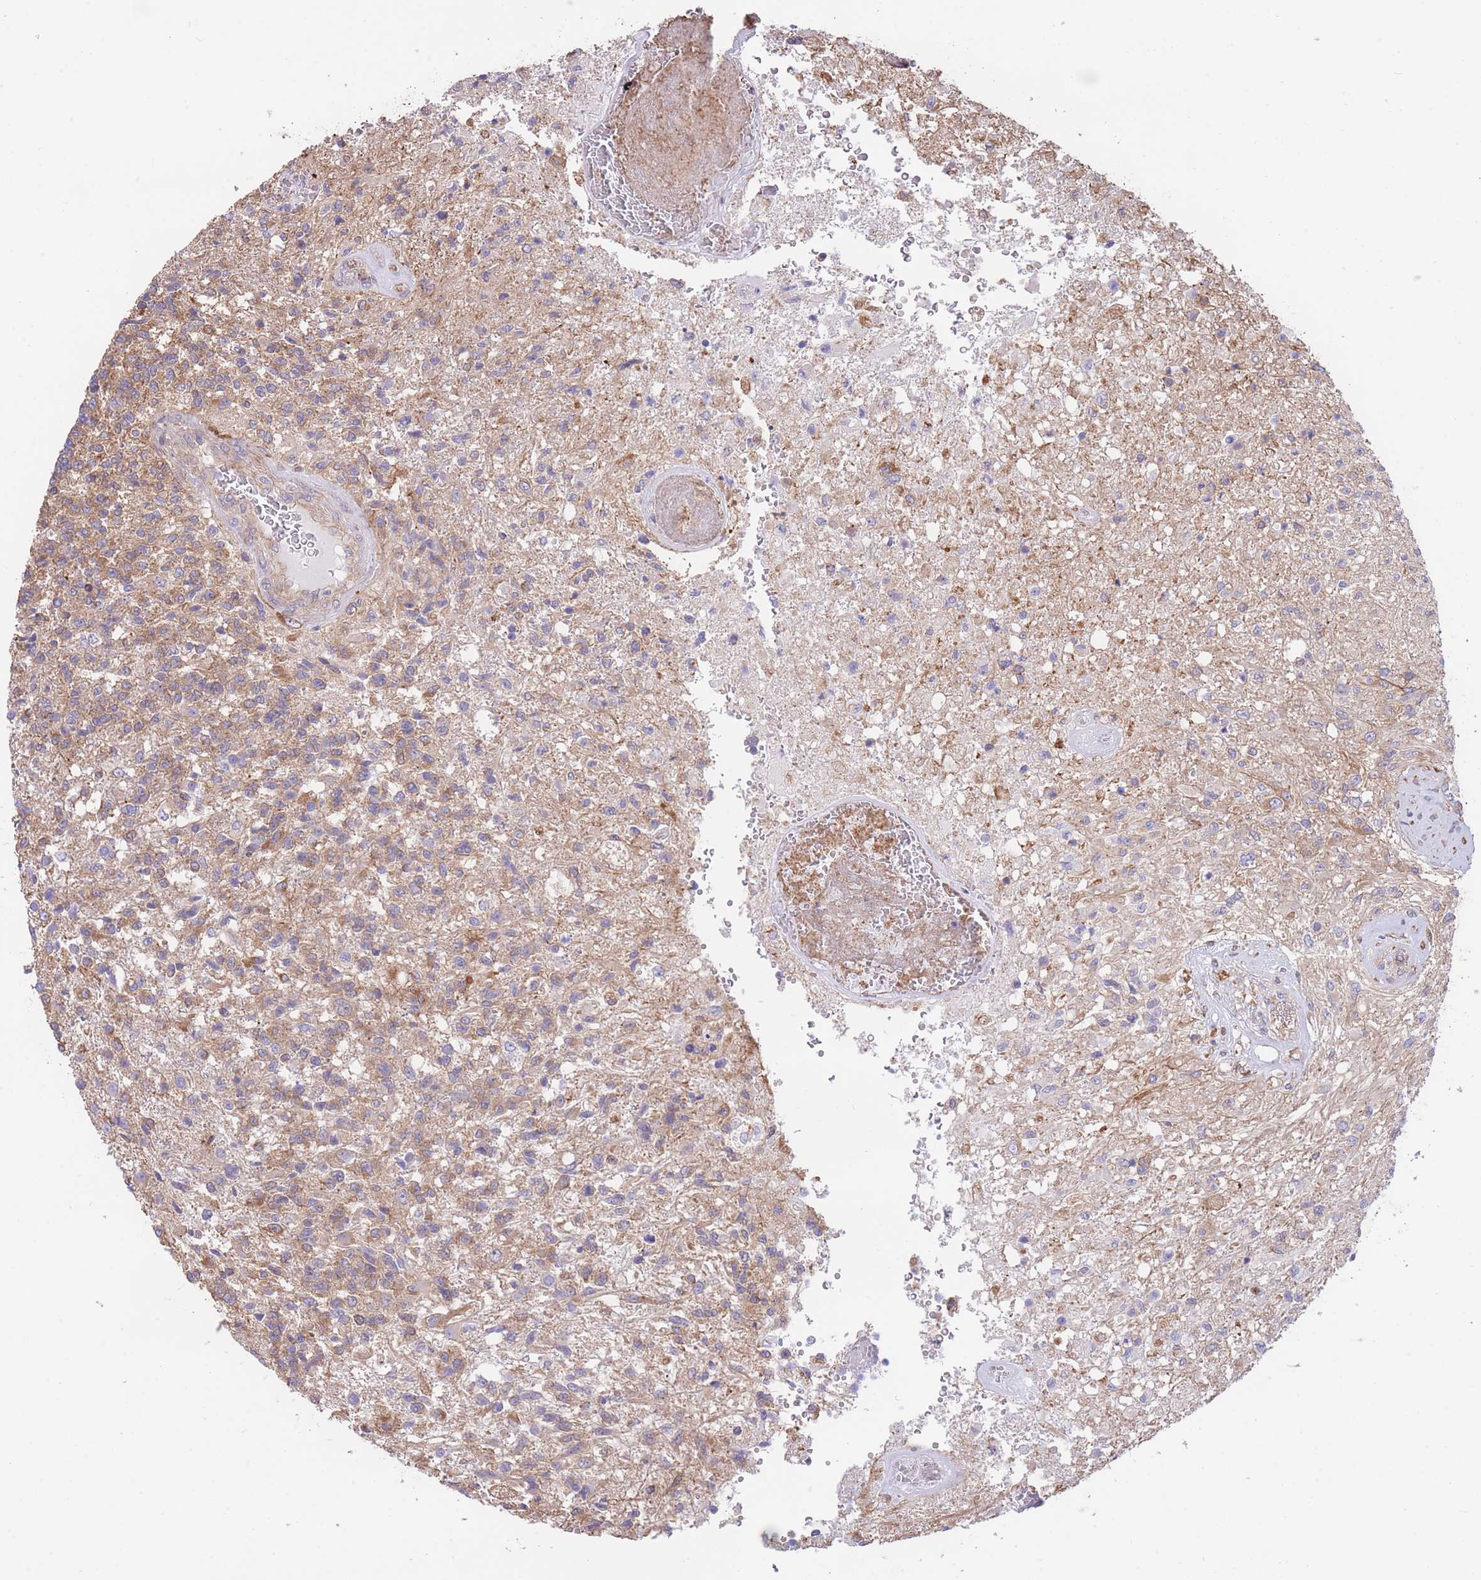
{"staining": {"intensity": "weak", "quantity": "25%-75%", "location": "cytoplasmic/membranous"}, "tissue": "glioma", "cell_type": "Tumor cells", "image_type": "cancer", "snomed": [{"axis": "morphology", "description": "Glioma, malignant, High grade"}, {"axis": "topography", "description": "Brain"}], "caption": "The immunohistochemical stain labels weak cytoplasmic/membranous staining in tumor cells of malignant high-grade glioma tissue.", "gene": "LRRN4CL", "patient": {"sex": "male", "age": 56}}